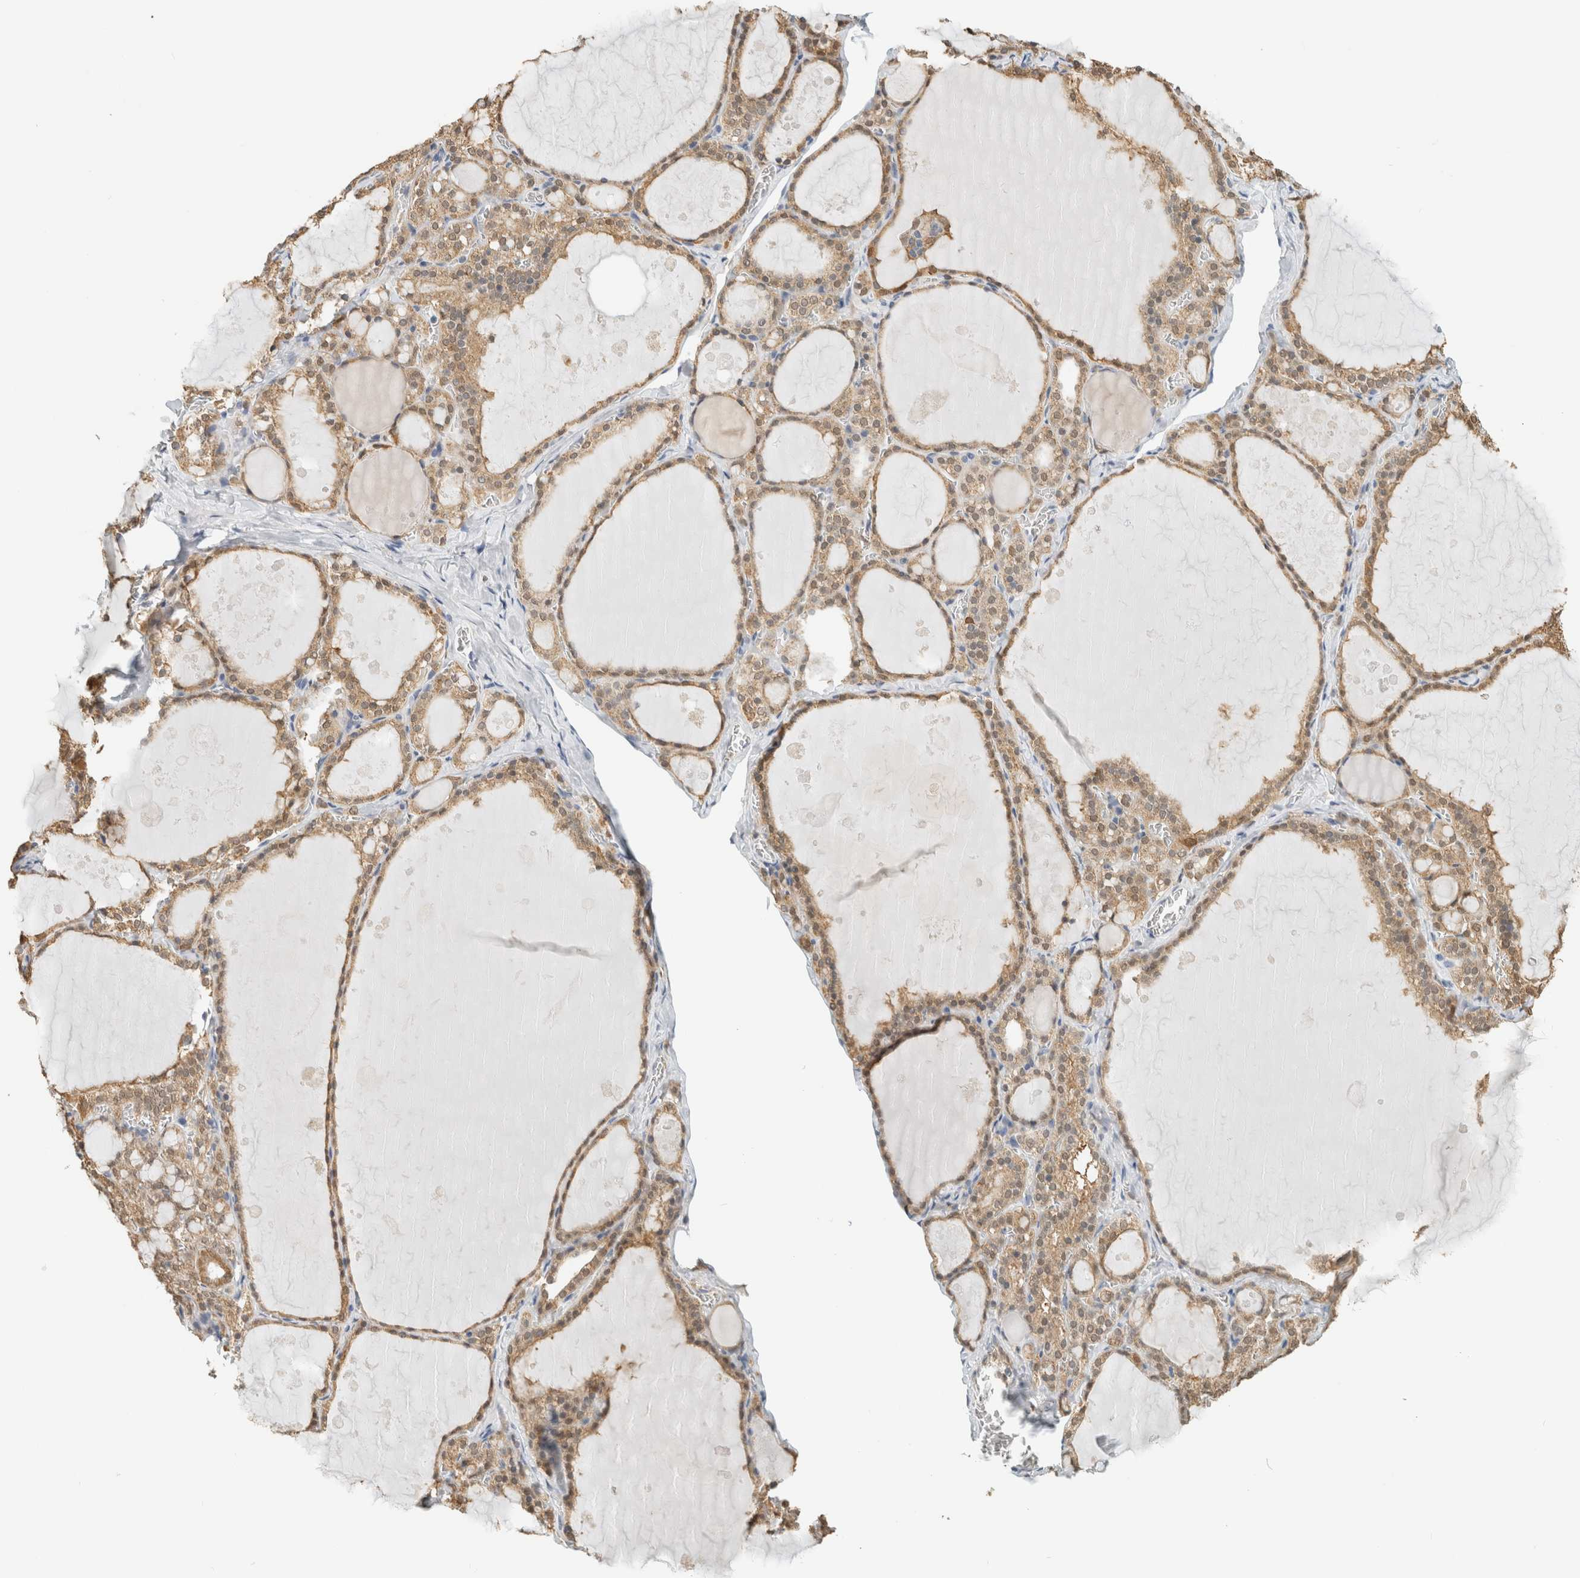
{"staining": {"intensity": "weak", "quantity": ">75%", "location": "cytoplasmic/membranous,nuclear"}, "tissue": "thyroid gland", "cell_type": "Glandular cells", "image_type": "normal", "snomed": [{"axis": "morphology", "description": "Normal tissue, NOS"}, {"axis": "topography", "description": "Thyroid gland"}], "caption": "Protein staining of normal thyroid gland shows weak cytoplasmic/membranous,nuclear staining in approximately >75% of glandular cells.", "gene": "CAPG", "patient": {"sex": "male", "age": 56}}